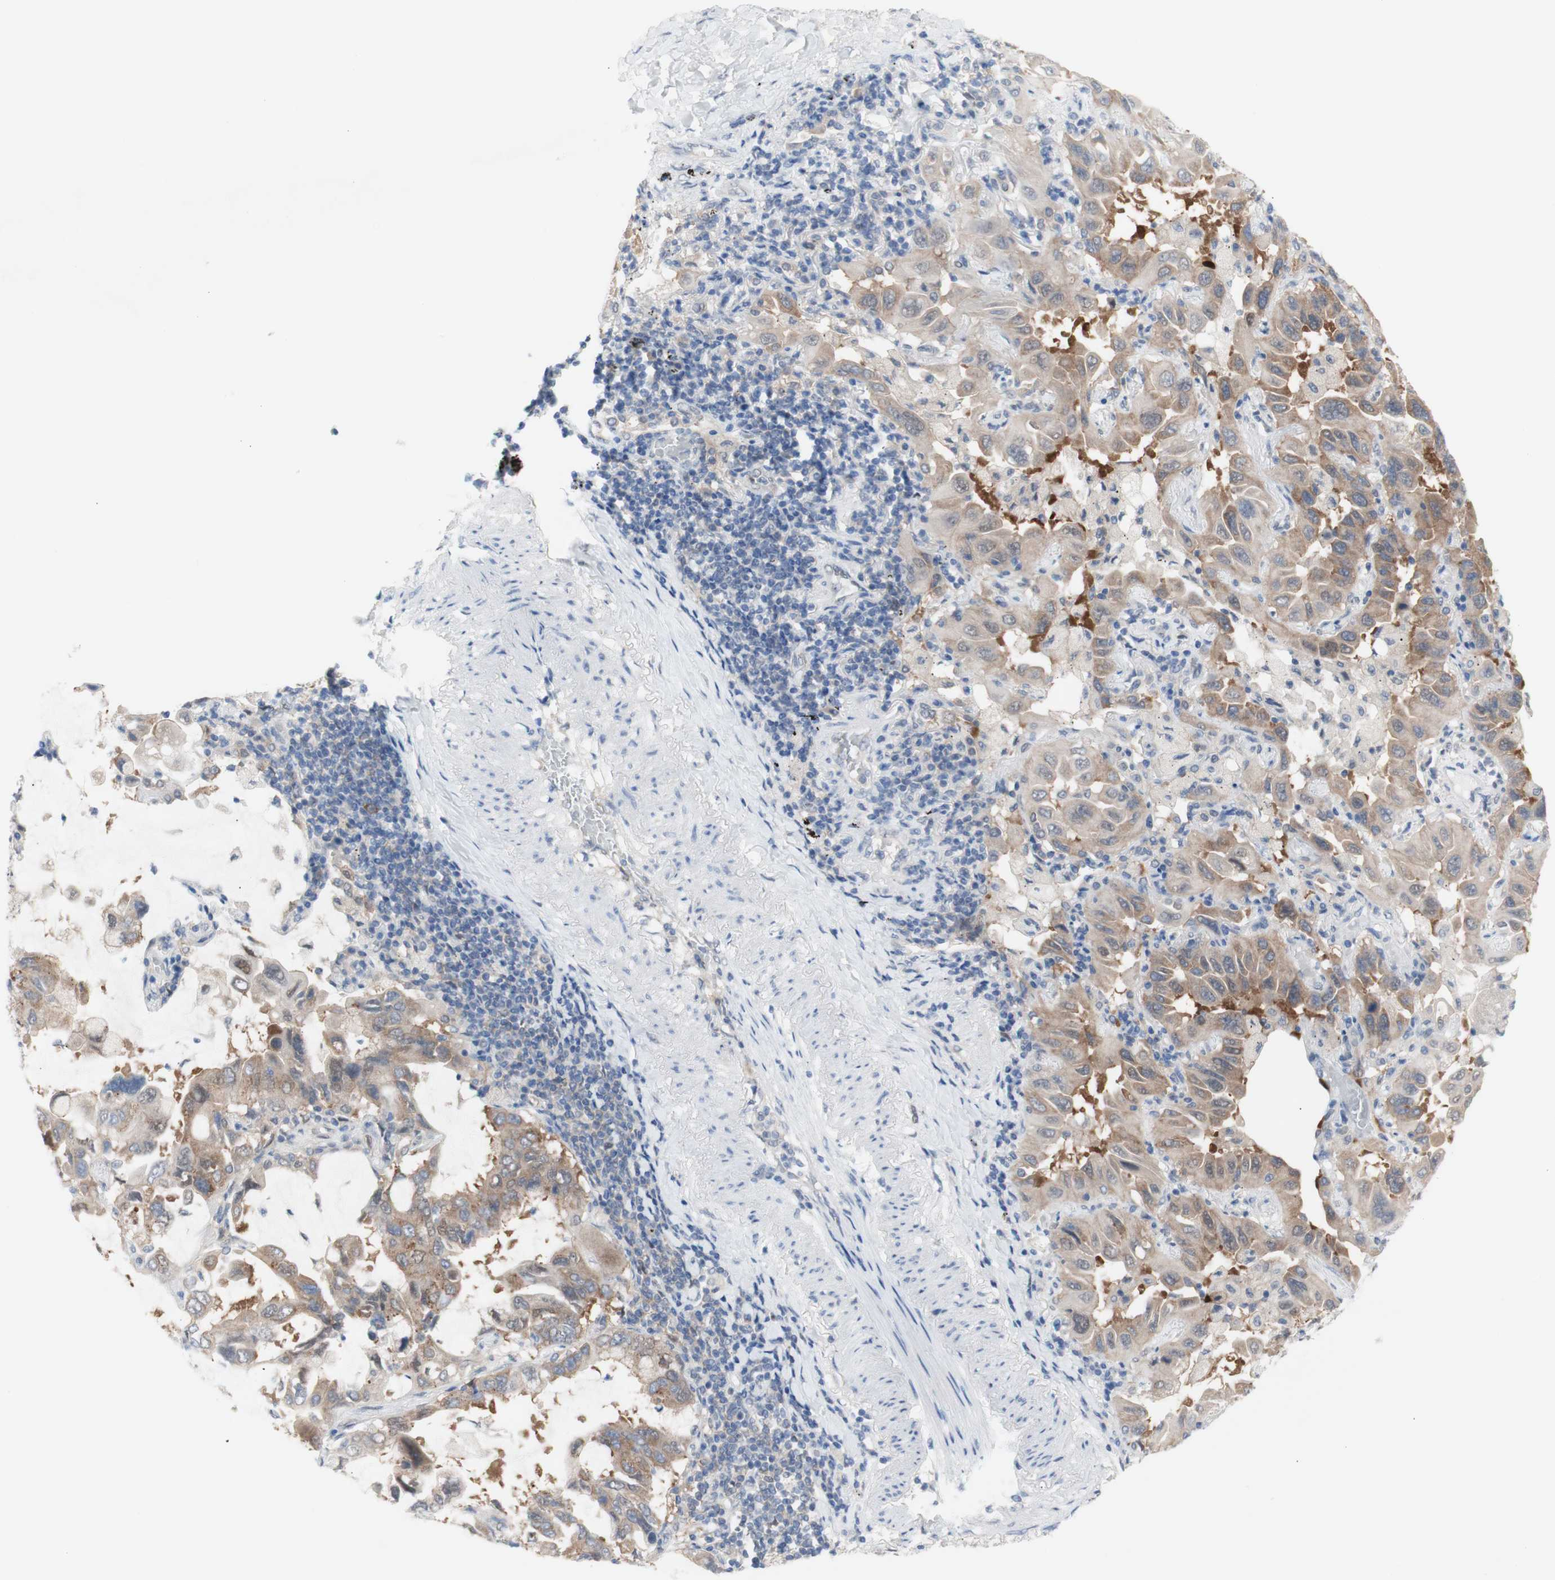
{"staining": {"intensity": "moderate", "quantity": "25%-75%", "location": "cytoplasmic/membranous"}, "tissue": "lung cancer", "cell_type": "Tumor cells", "image_type": "cancer", "snomed": [{"axis": "morphology", "description": "Adenocarcinoma, NOS"}, {"axis": "topography", "description": "Lung"}], "caption": "Immunohistochemistry micrograph of adenocarcinoma (lung) stained for a protein (brown), which demonstrates medium levels of moderate cytoplasmic/membranous expression in about 25%-75% of tumor cells.", "gene": "PRMT5", "patient": {"sex": "male", "age": 64}}